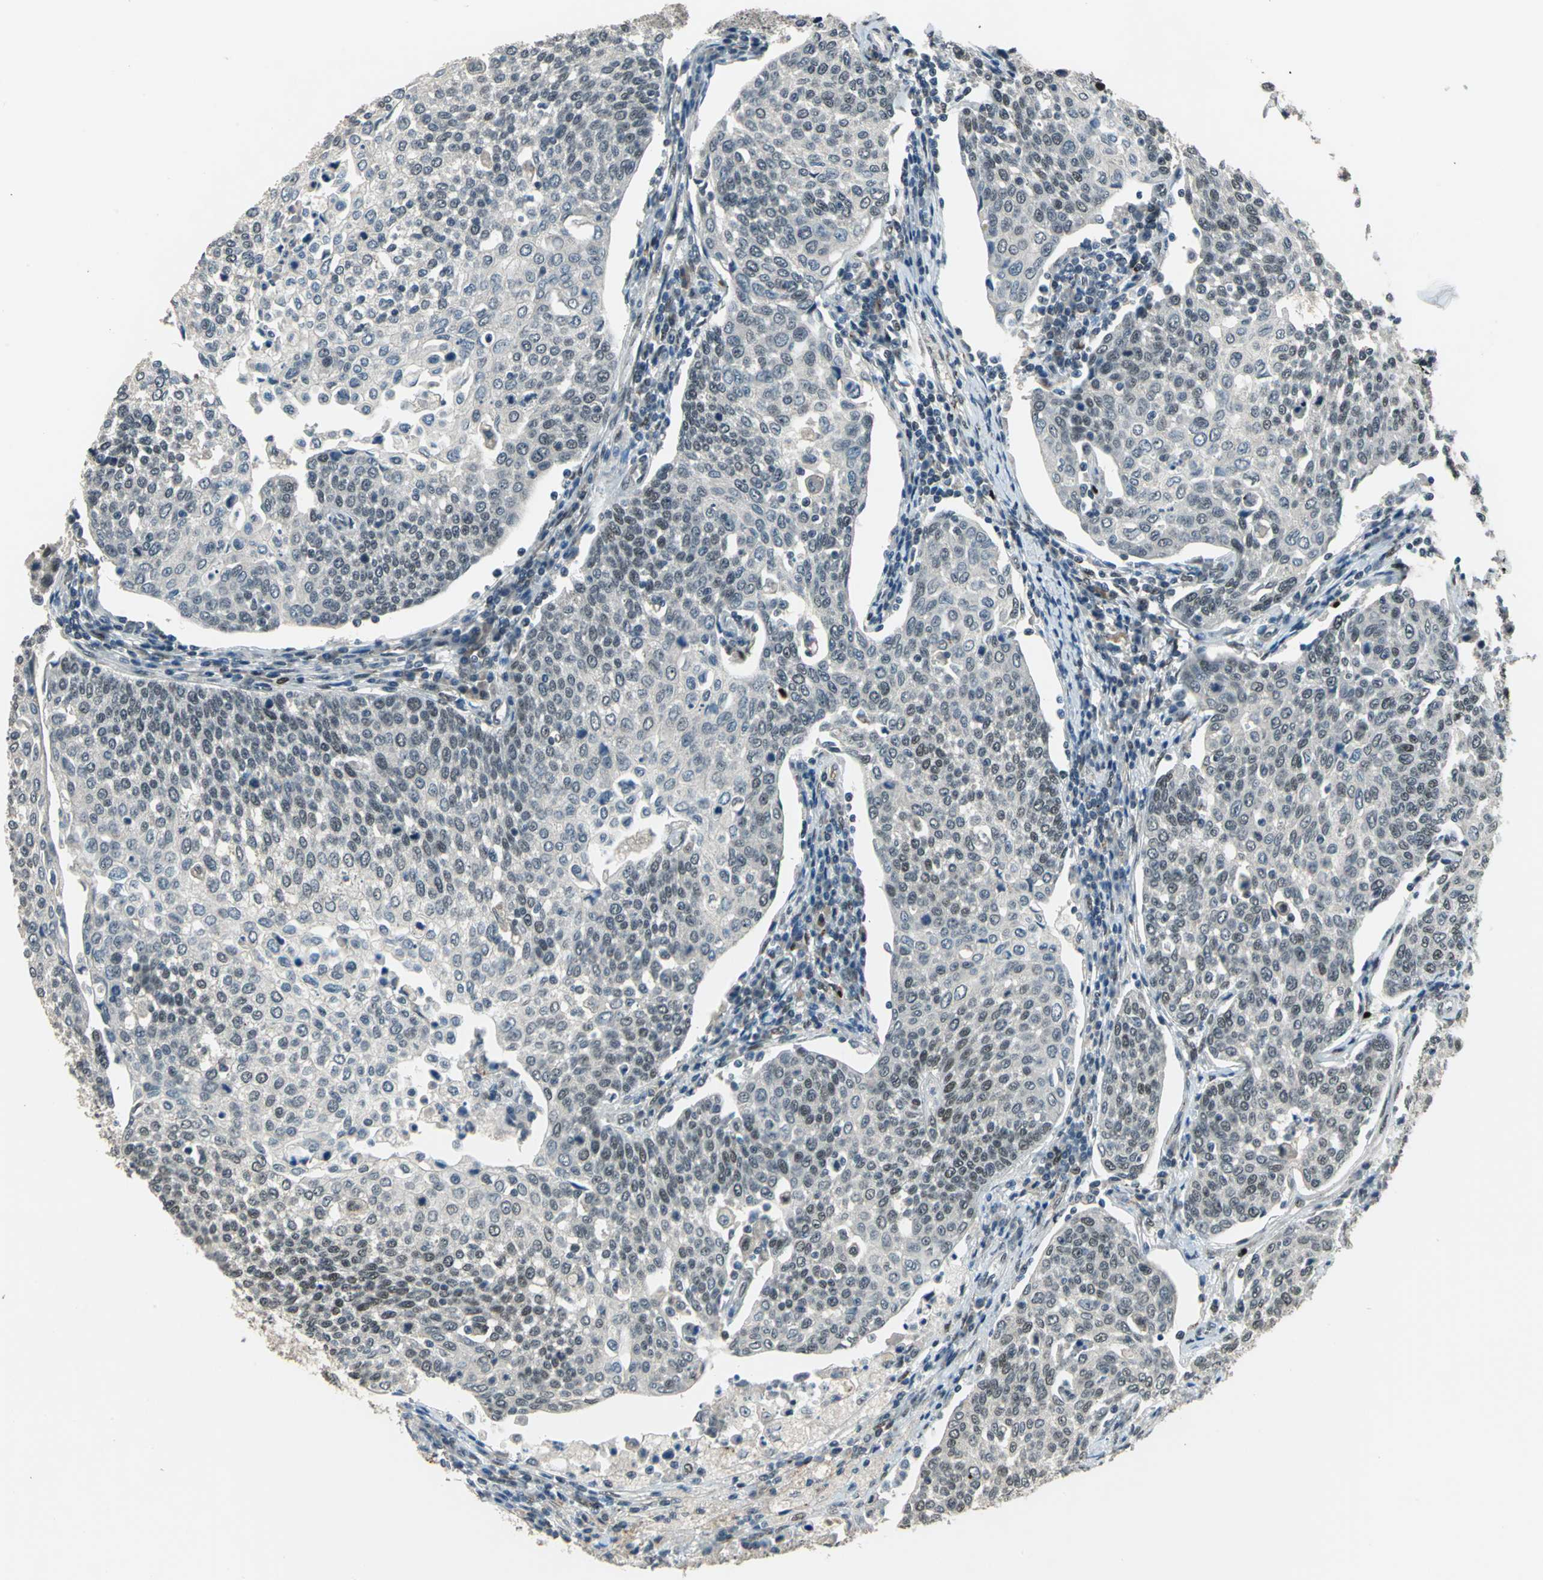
{"staining": {"intensity": "weak", "quantity": "25%-75%", "location": "nuclear"}, "tissue": "cervical cancer", "cell_type": "Tumor cells", "image_type": "cancer", "snomed": [{"axis": "morphology", "description": "Squamous cell carcinoma, NOS"}, {"axis": "topography", "description": "Cervix"}], "caption": "Protein expression analysis of cervical cancer (squamous cell carcinoma) exhibits weak nuclear expression in approximately 25%-75% of tumor cells. The protein is shown in brown color, while the nuclei are stained blue.", "gene": "ELF2", "patient": {"sex": "female", "age": 34}}